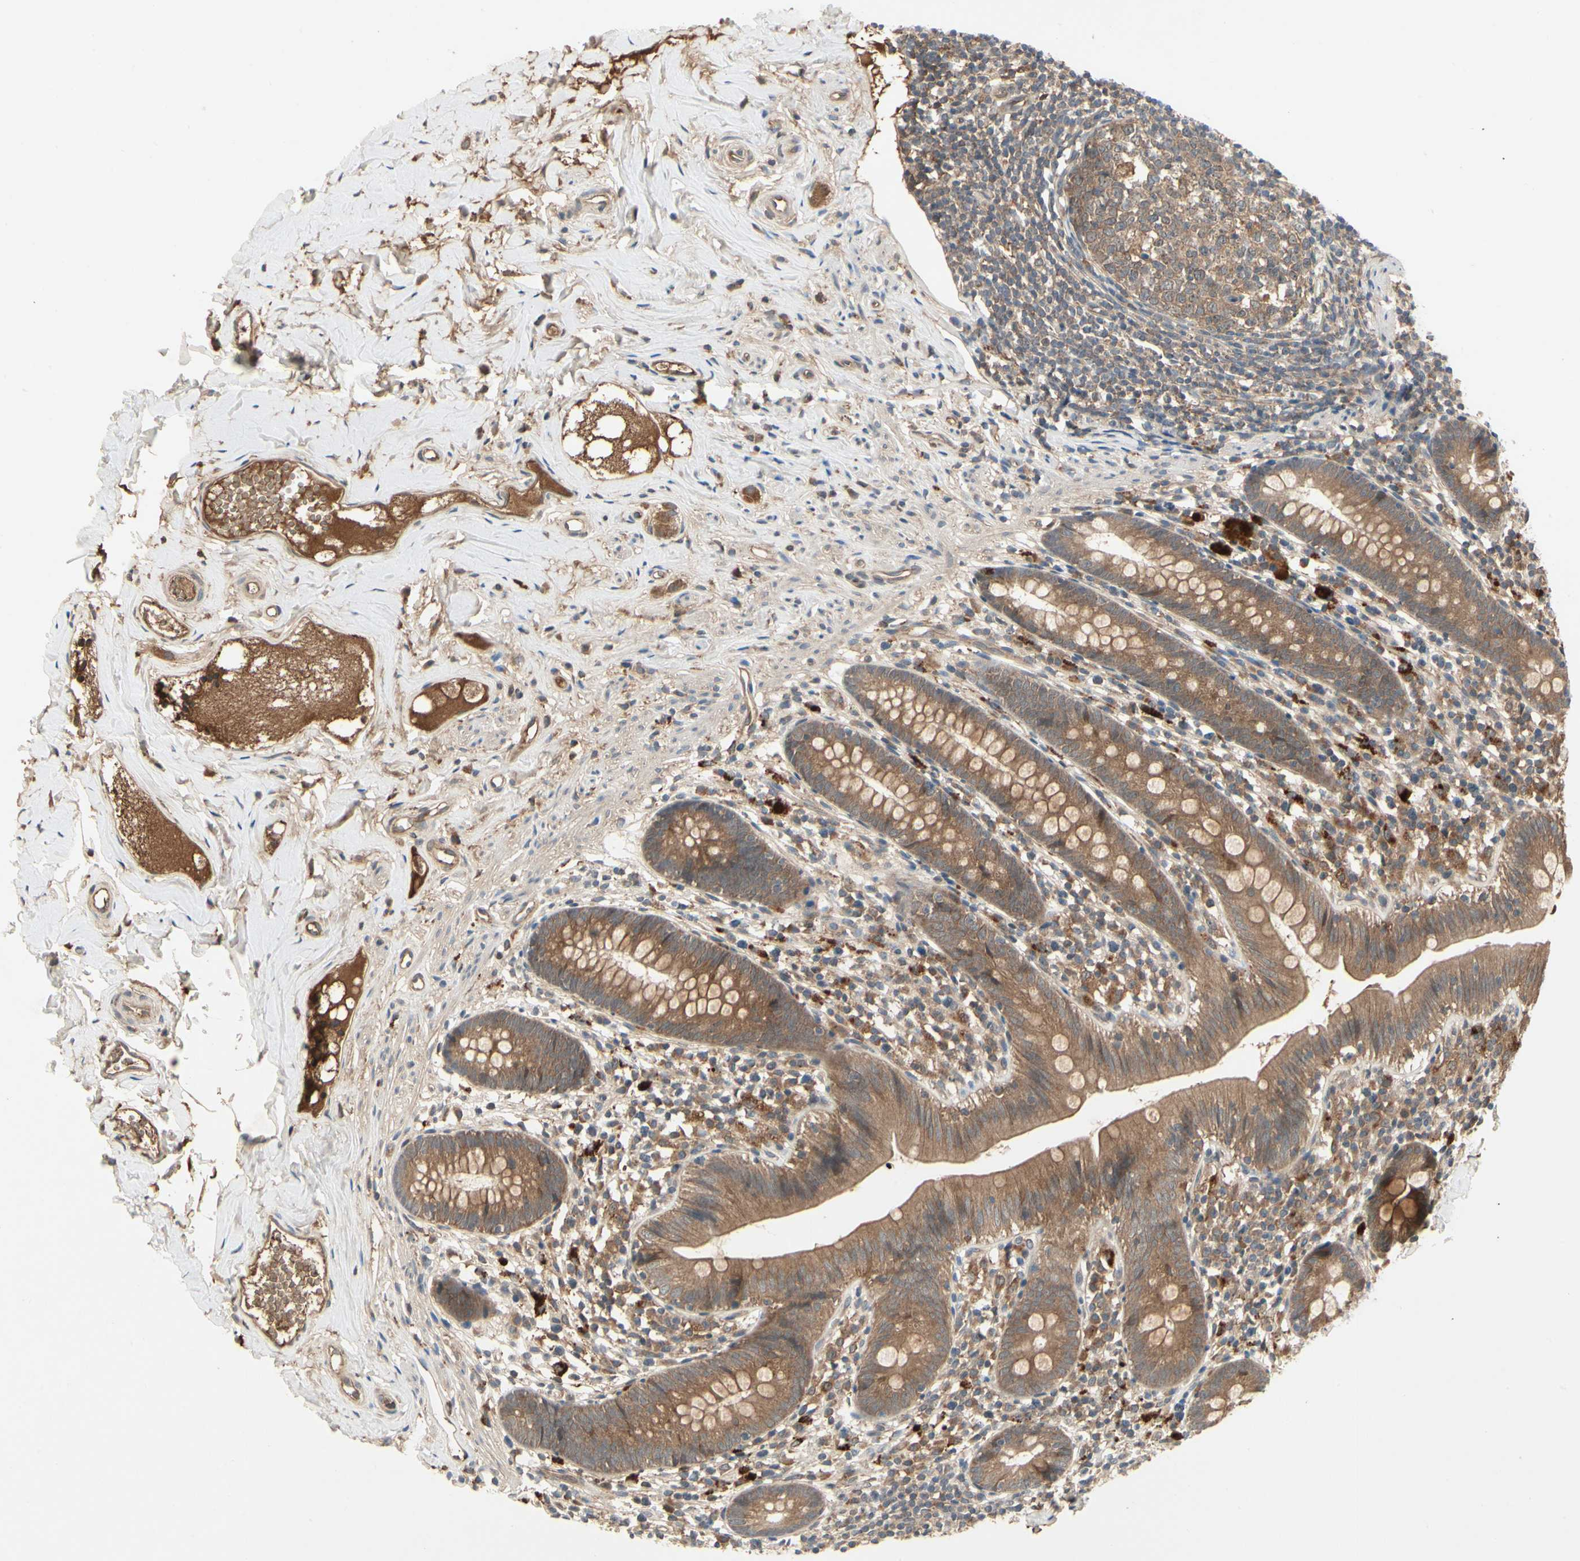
{"staining": {"intensity": "moderate", "quantity": ">75%", "location": "cytoplasmic/membranous"}, "tissue": "appendix", "cell_type": "Glandular cells", "image_type": "normal", "snomed": [{"axis": "morphology", "description": "Normal tissue, NOS"}, {"axis": "topography", "description": "Appendix"}], "caption": "Glandular cells show moderate cytoplasmic/membranous expression in approximately >75% of cells in normal appendix.", "gene": "RNF14", "patient": {"sex": "male", "age": 52}}